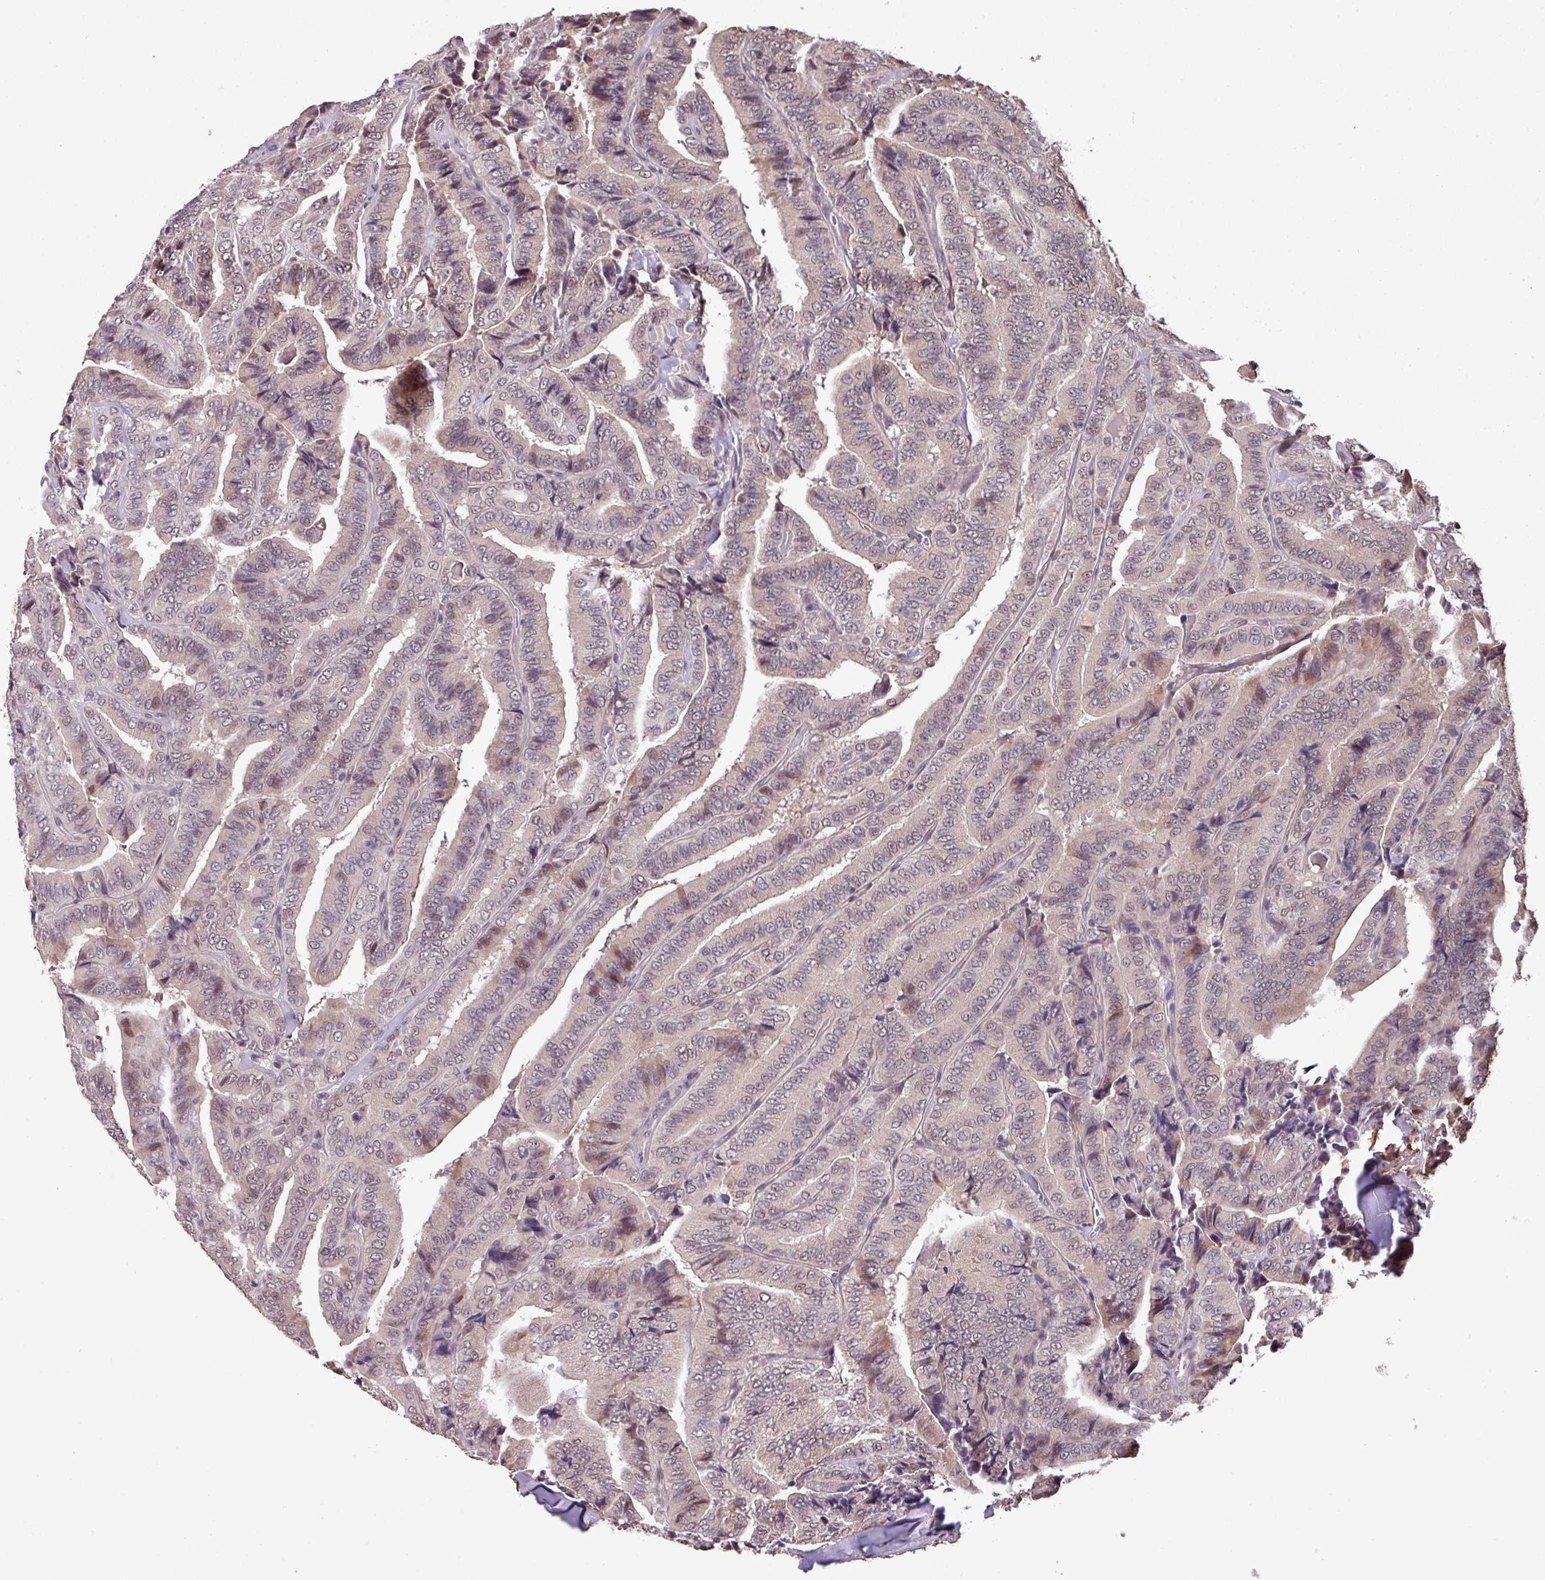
{"staining": {"intensity": "moderate", "quantity": "<25%", "location": "nuclear"}, "tissue": "thyroid cancer", "cell_type": "Tumor cells", "image_type": "cancer", "snomed": [{"axis": "morphology", "description": "Papillary adenocarcinoma, NOS"}, {"axis": "topography", "description": "Thyroid gland"}], "caption": "Tumor cells display moderate nuclear expression in about <25% of cells in papillary adenocarcinoma (thyroid).", "gene": "NOB1", "patient": {"sex": "male", "age": 61}}